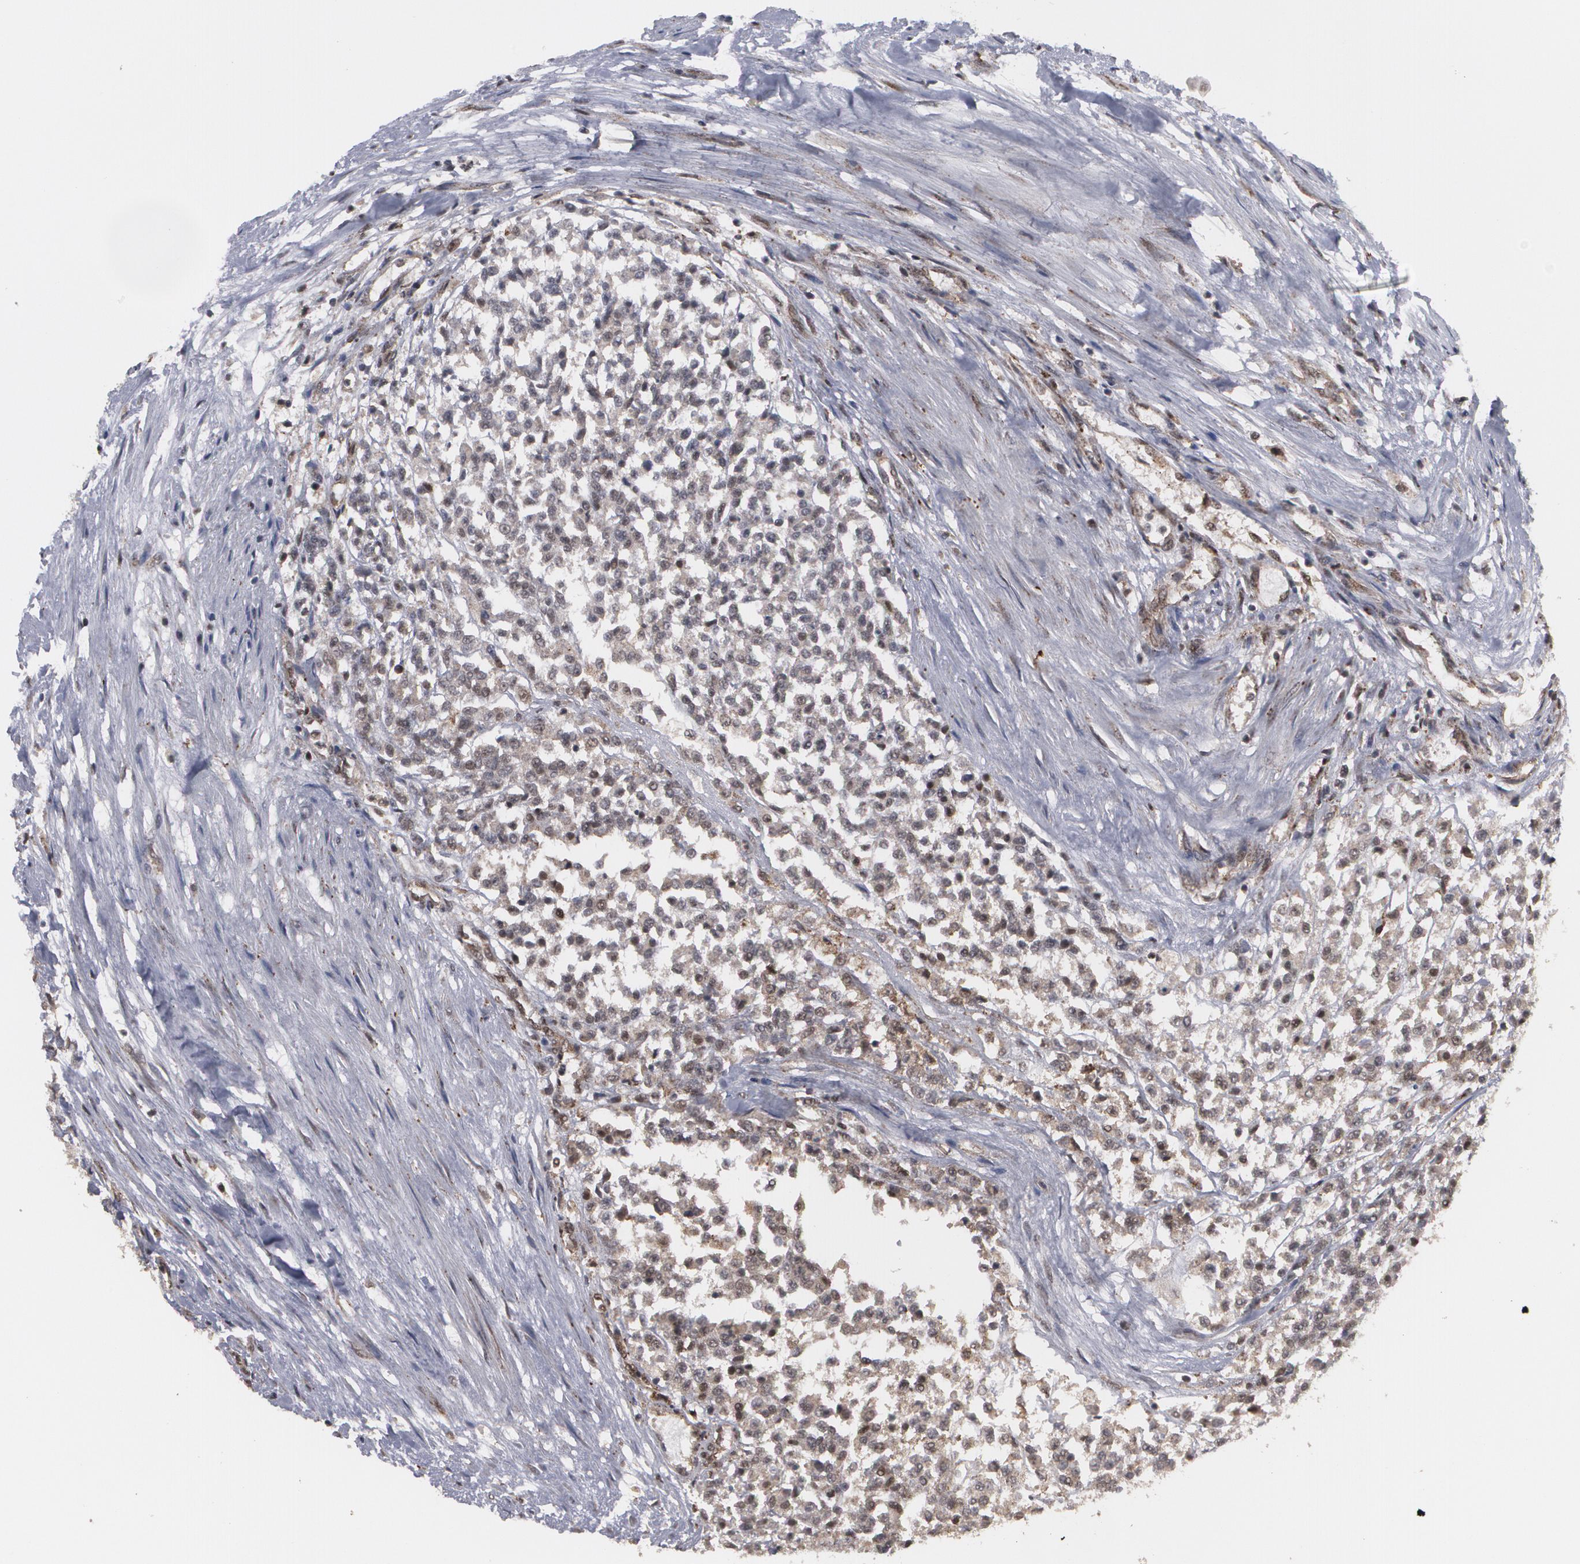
{"staining": {"intensity": "moderate", "quantity": ">75%", "location": "nuclear"}, "tissue": "testis cancer", "cell_type": "Tumor cells", "image_type": "cancer", "snomed": [{"axis": "morphology", "description": "Seminoma, NOS"}, {"axis": "topography", "description": "Testis"}], "caption": "Immunohistochemistry (IHC) (DAB (3,3'-diaminobenzidine)) staining of human seminoma (testis) shows moderate nuclear protein positivity in approximately >75% of tumor cells.", "gene": "INTS6", "patient": {"sex": "male", "age": 59}}